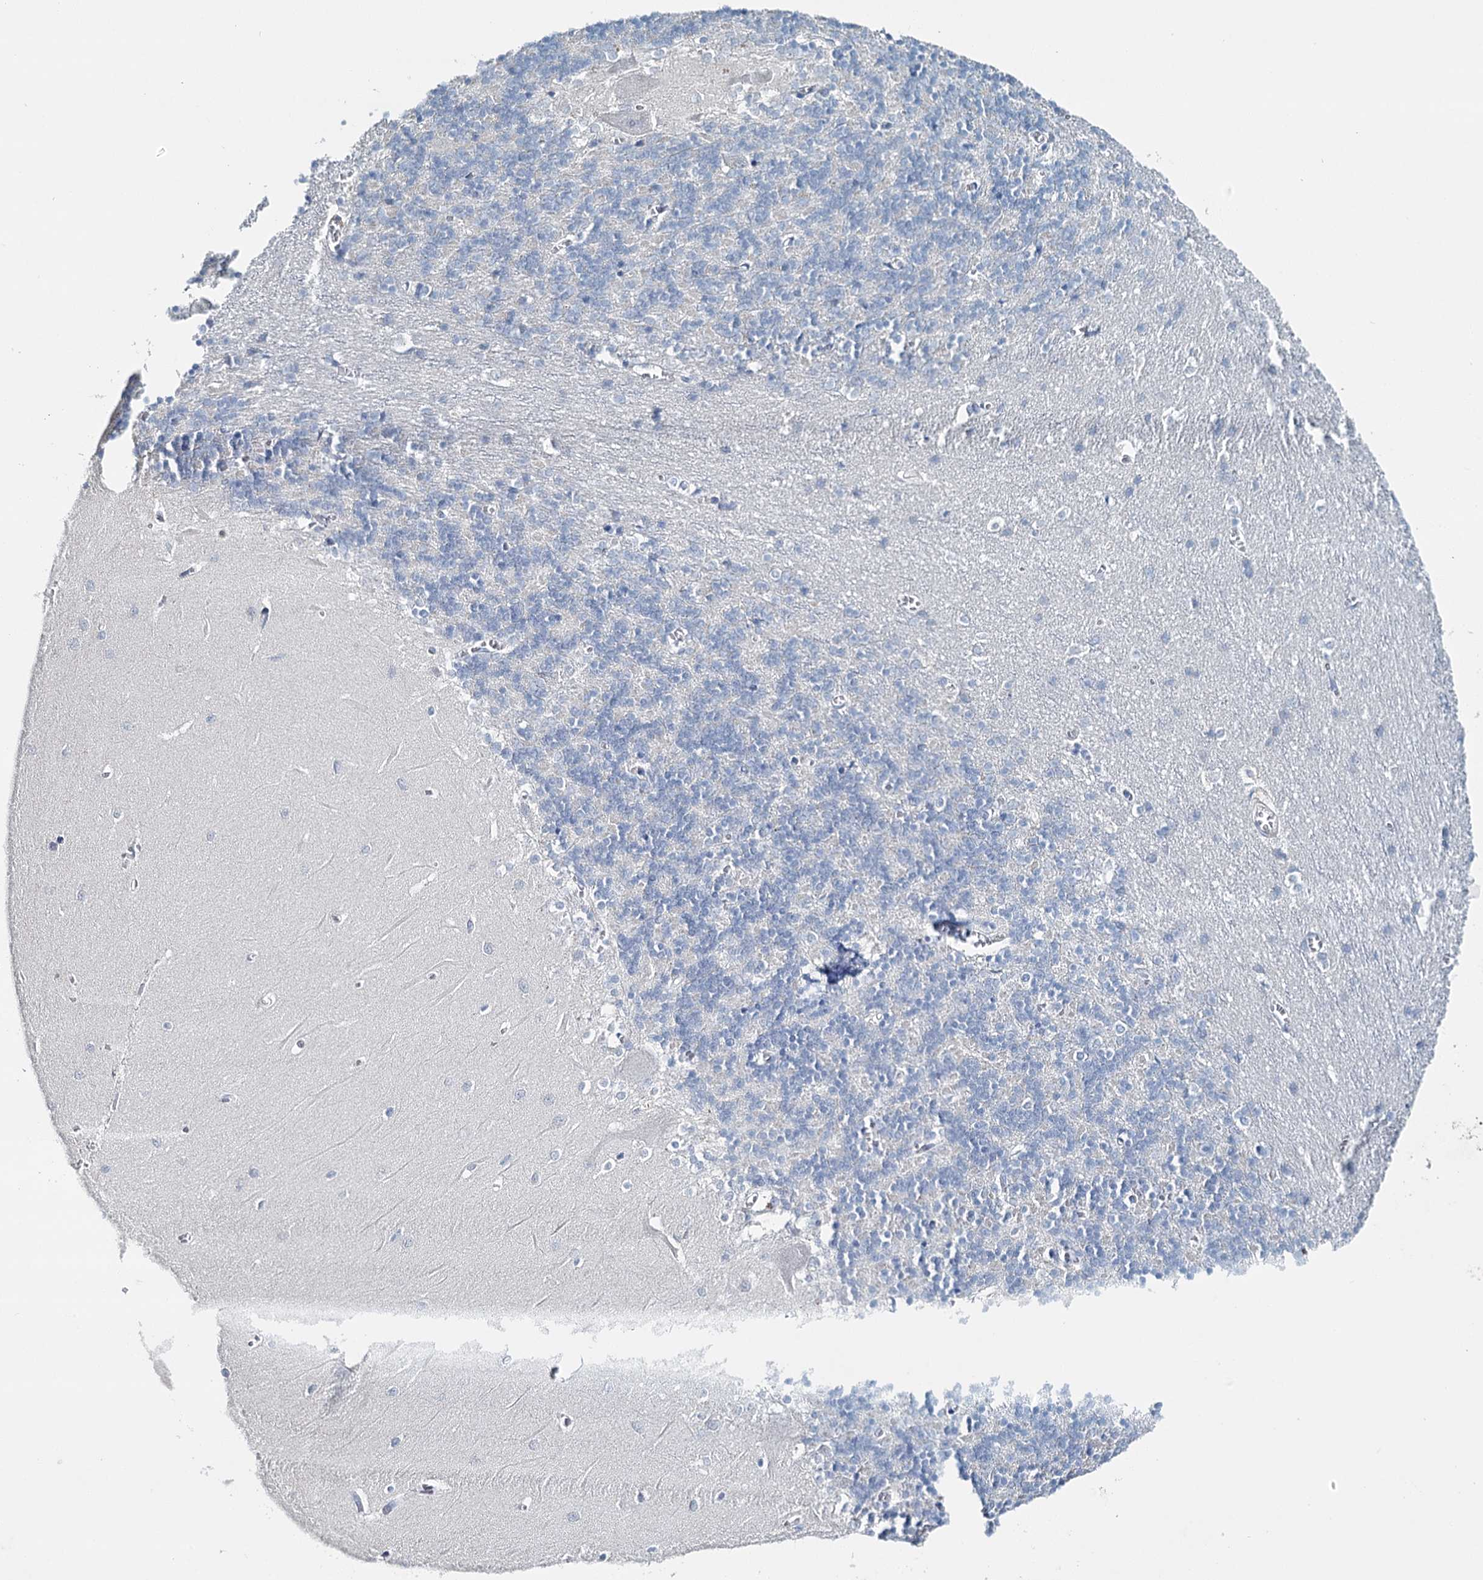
{"staining": {"intensity": "moderate", "quantity": "<25%", "location": "cytoplasmic/membranous"}, "tissue": "cerebellum", "cell_type": "Cells in granular layer", "image_type": "normal", "snomed": [{"axis": "morphology", "description": "Normal tissue, NOS"}, {"axis": "topography", "description": "Cerebellum"}], "caption": "Cells in granular layer demonstrate low levels of moderate cytoplasmic/membranous staining in approximately <25% of cells in benign cerebellum.", "gene": "SYNPO", "patient": {"sex": "male", "age": 37}}